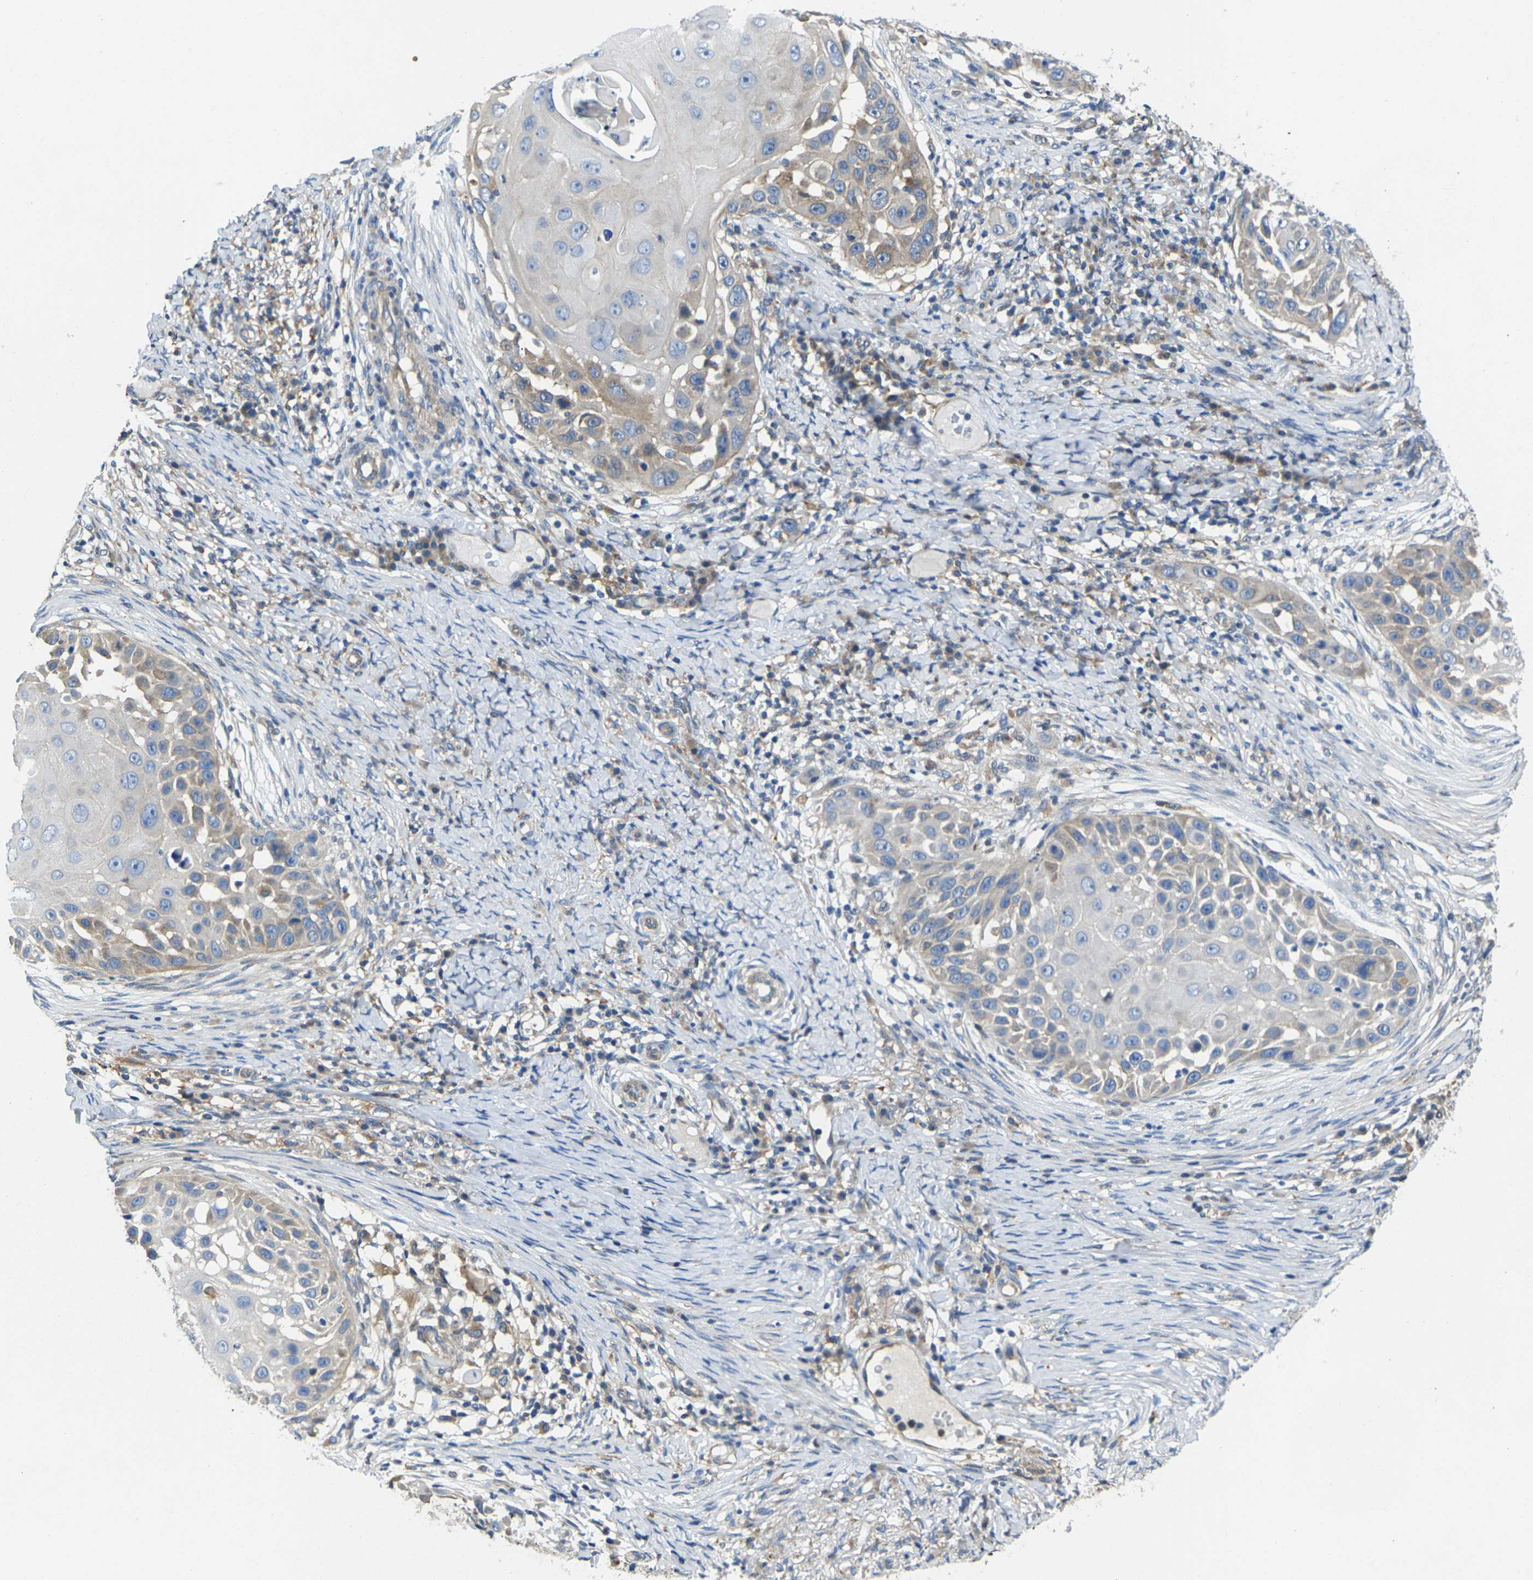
{"staining": {"intensity": "weak", "quantity": "<25%", "location": "cytoplasmic/membranous"}, "tissue": "skin cancer", "cell_type": "Tumor cells", "image_type": "cancer", "snomed": [{"axis": "morphology", "description": "Squamous cell carcinoma, NOS"}, {"axis": "topography", "description": "Skin"}], "caption": "Skin cancer (squamous cell carcinoma) stained for a protein using immunohistochemistry exhibits no expression tumor cells.", "gene": "SCNN1A", "patient": {"sex": "female", "age": 44}}